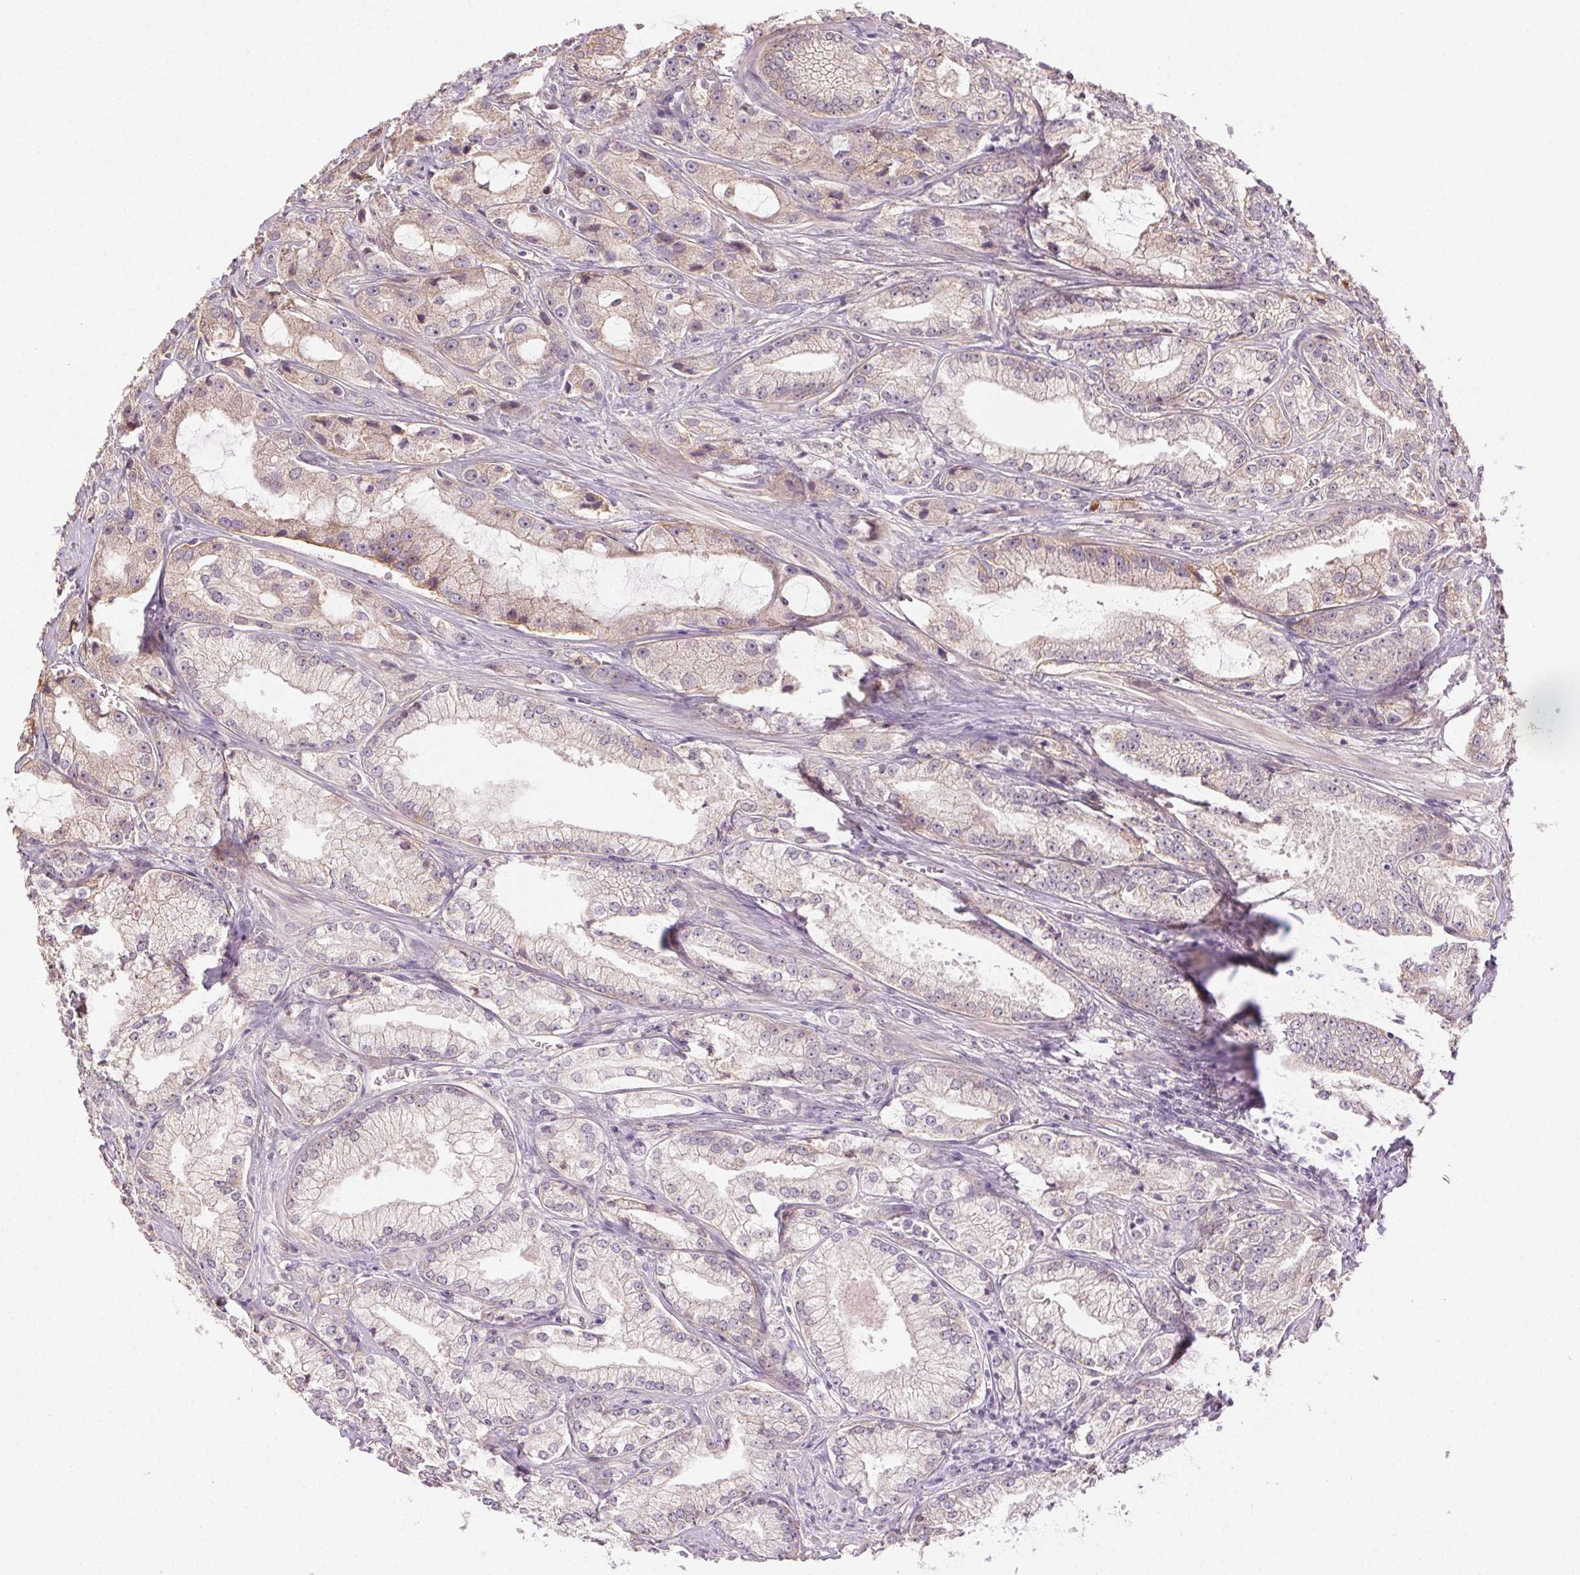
{"staining": {"intensity": "weak", "quantity": "<25%", "location": "cytoplasmic/membranous"}, "tissue": "prostate cancer", "cell_type": "Tumor cells", "image_type": "cancer", "snomed": [{"axis": "morphology", "description": "Adenocarcinoma, High grade"}, {"axis": "topography", "description": "Prostate"}], "caption": "Immunohistochemistry of prostate cancer reveals no staining in tumor cells.", "gene": "ATP1B3", "patient": {"sex": "male", "age": 64}}